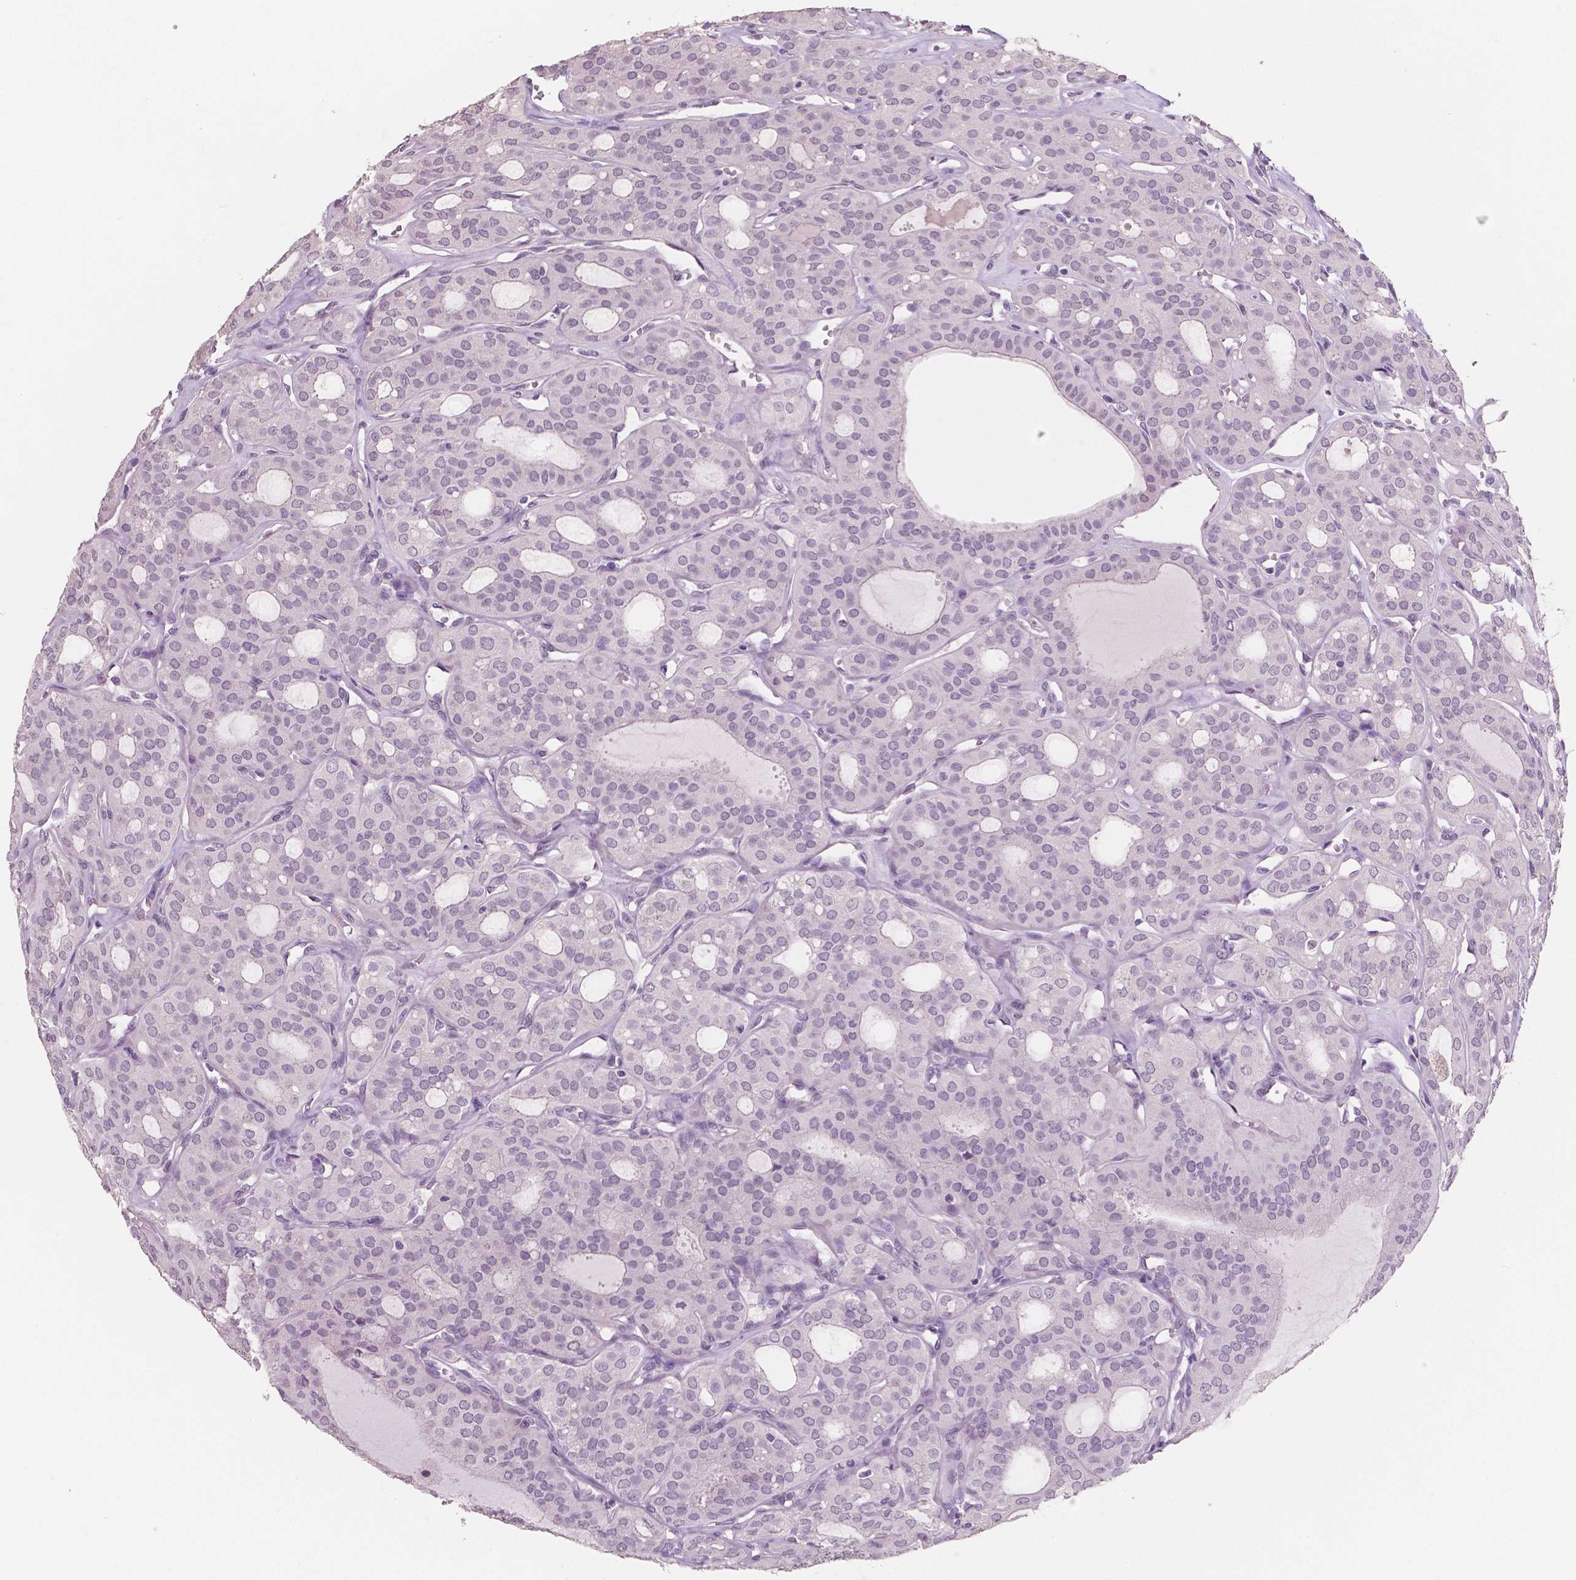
{"staining": {"intensity": "negative", "quantity": "none", "location": "none"}, "tissue": "thyroid cancer", "cell_type": "Tumor cells", "image_type": "cancer", "snomed": [{"axis": "morphology", "description": "Follicular adenoma carcinoma, NOS"}, {"axis": "topography", "description": "Thyroid gland"}], "caption": "There is no significant expression in tumor cells of thyroid follicular adenoma carcinoma.", "gene": "NECAB1", "patient": {"sex": "male", "age": 75}}